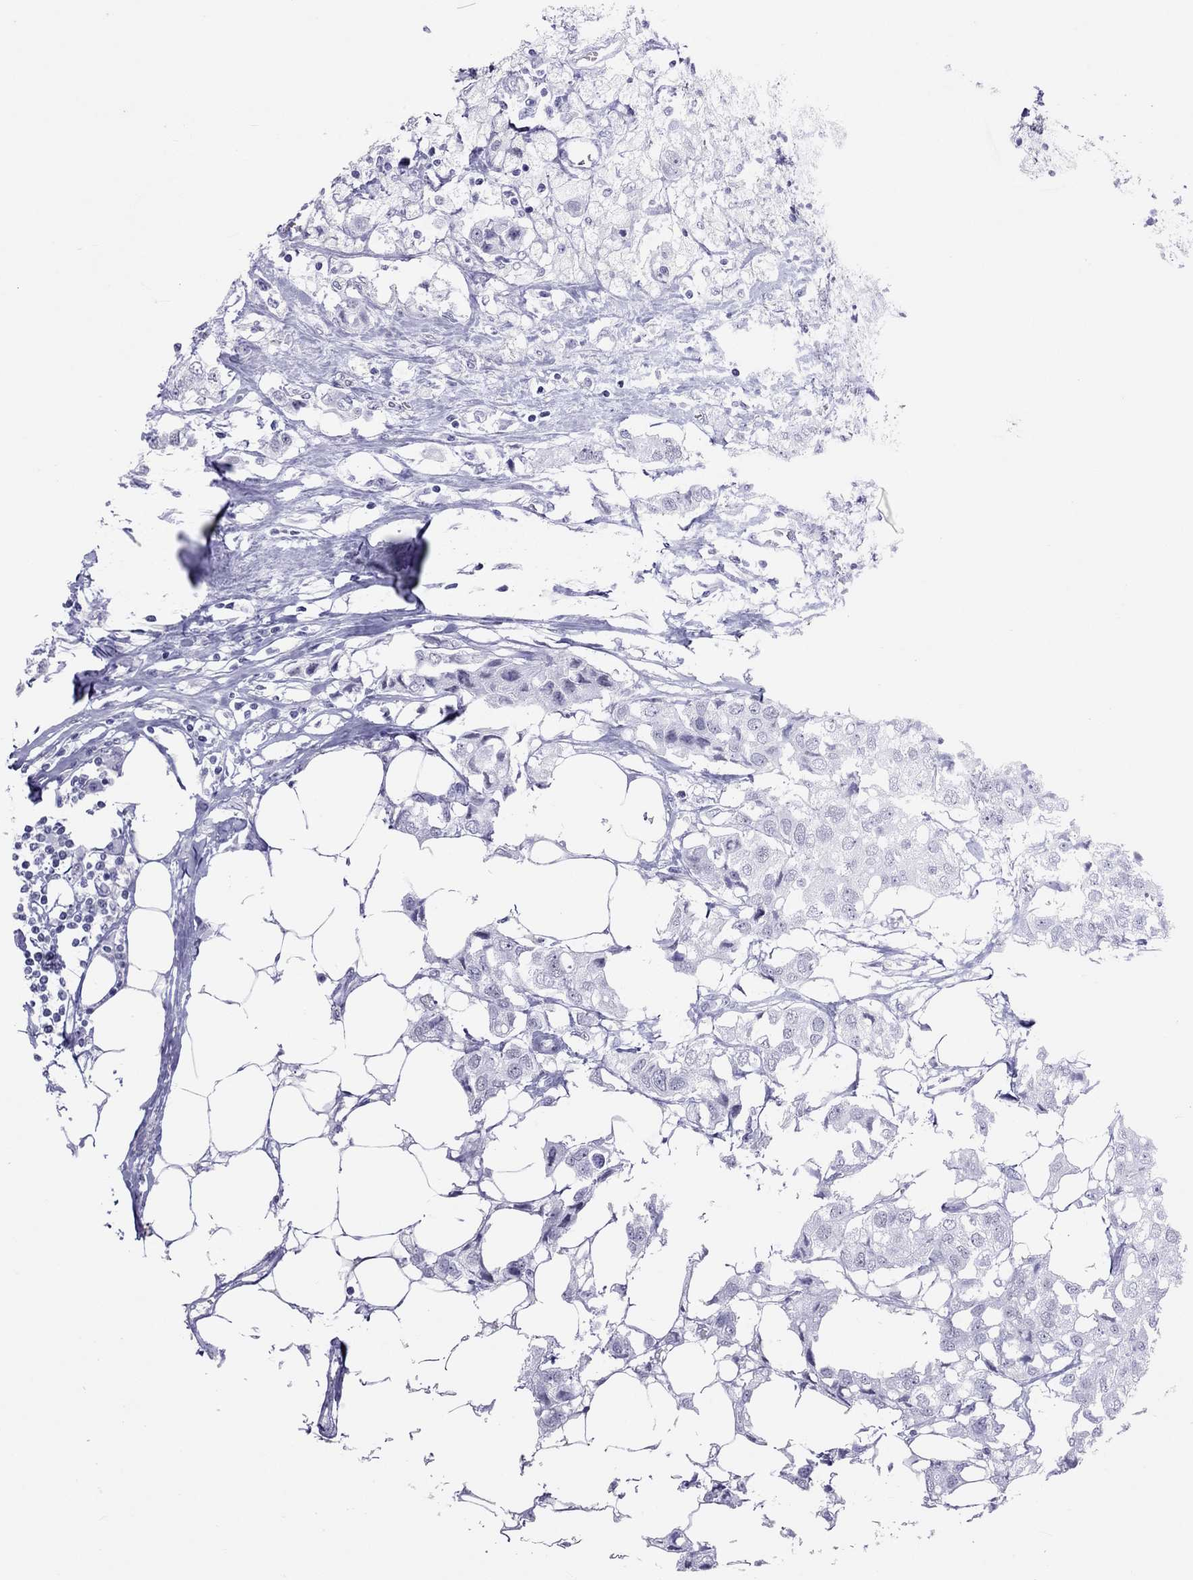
{"staining": {"intensity": "negative", "quantity": "none", "location": "none"}, "tissue": "breast cancer", "cell_type": "Tumor cells", "image_type": "cancer", "snomed": [{"axis": "morphology", "description": "Duct carcinoma"}, {"axis": "topography", "description": "Breast"}], "caption": "The micrograph exhibits no staining of tumor cells in breast cancer (infiltrating ductal carcinoma).", "gene": "JHY", "patient": {"sex": "female", "age": 80}}